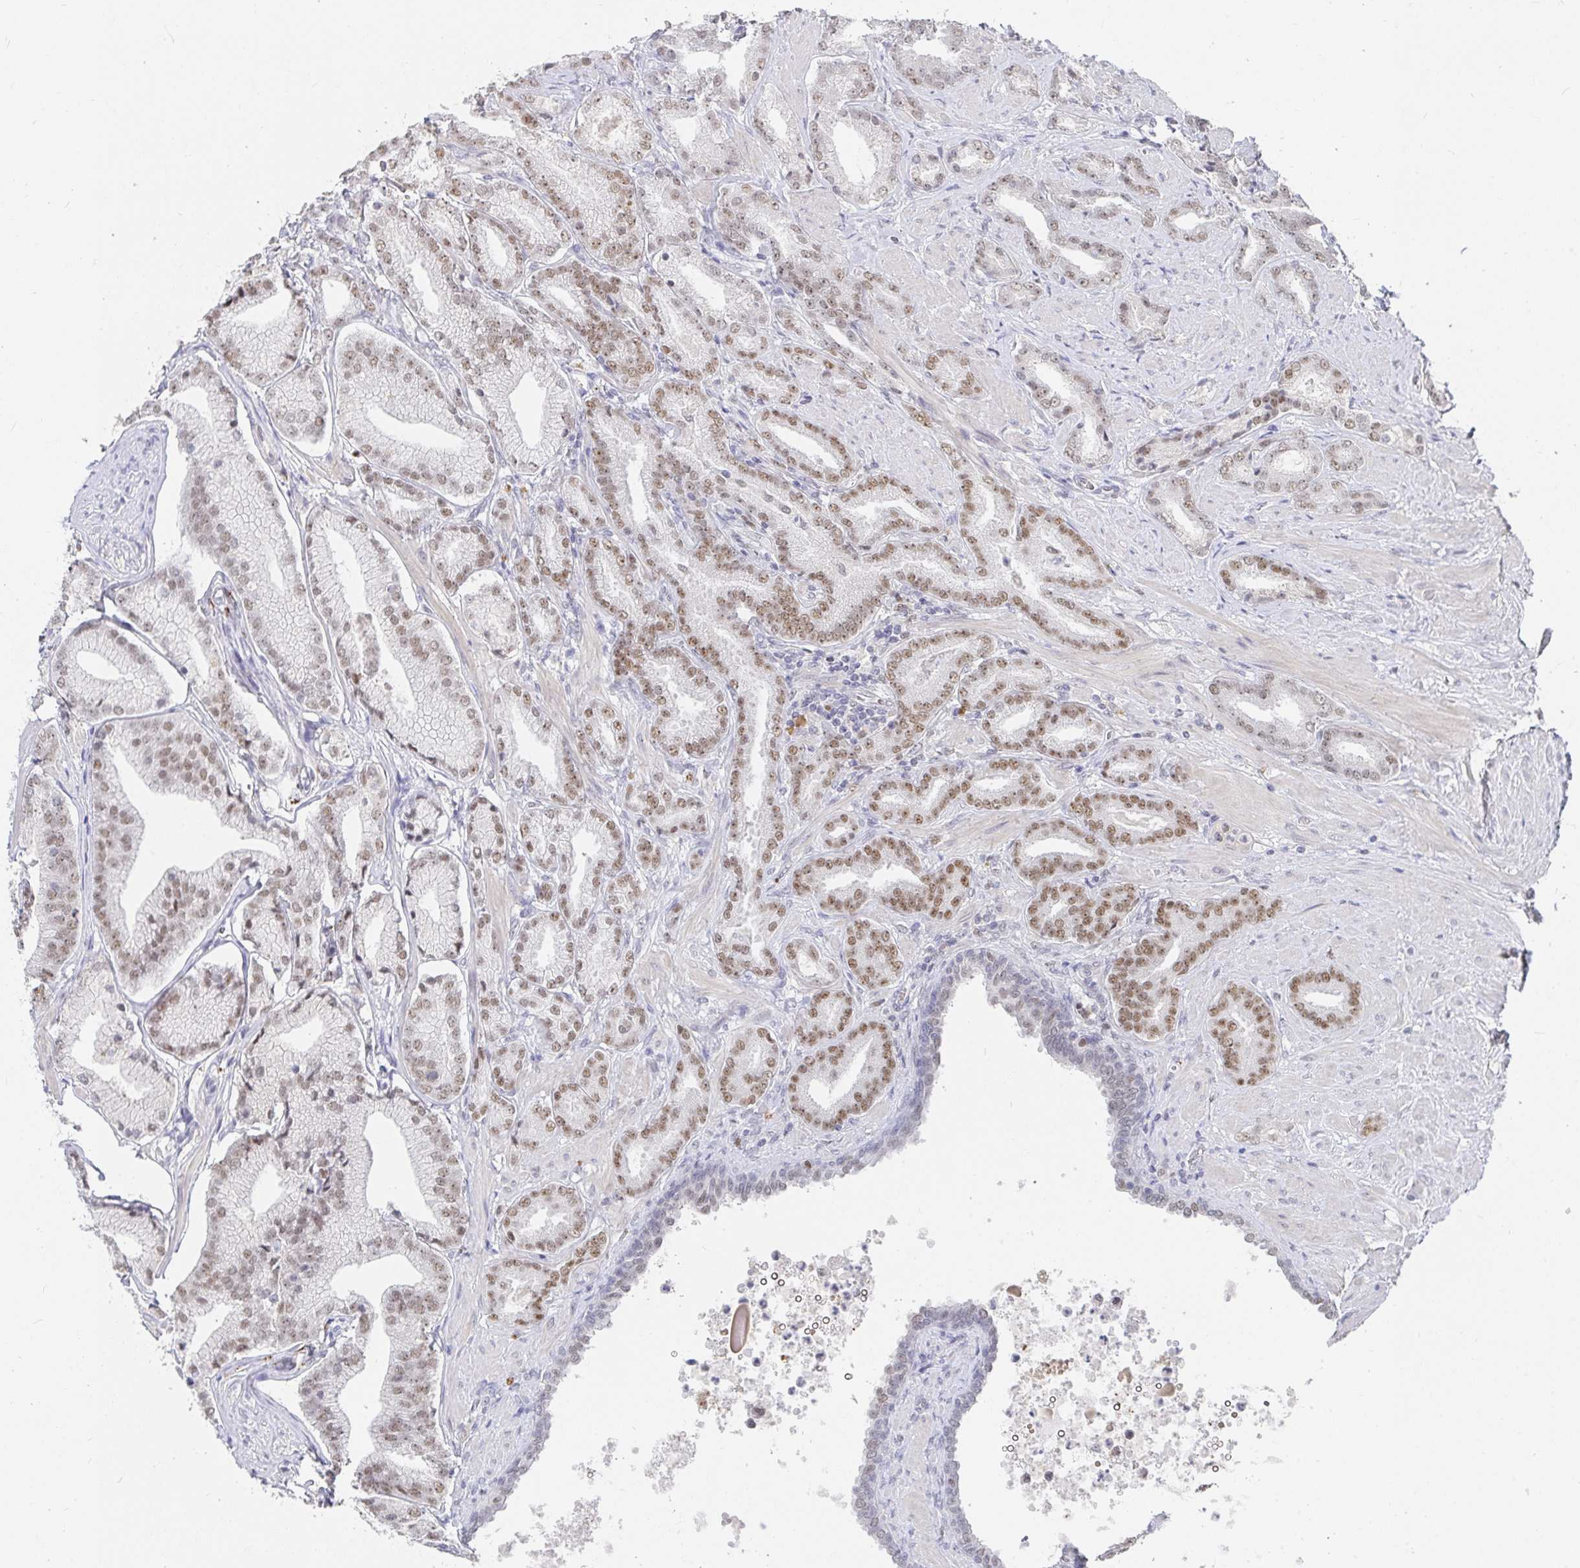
{"staining": {"intensity": "moderate", "quantity": "25%-75%", "location": "nuclear"}, "tissue": "prostate cancer", "cell_type": "Tumor cells", "image_type": "cancer", "snomed": [{"axis": "morphology", "description": "Adenocarcinoma, High grade"}, {"axis": "topography", "description": "Prostate"}], "caption": "IHC micrograph of human high-grade adenocarcinoma (prostate) stained for a protein (brown), which demonstrates medium levels of moderate nuclear expression in approximately 25%-75% of tumor cells.", "gene": "RCOR1", "patient": {"sex": "male", "age": 56}}